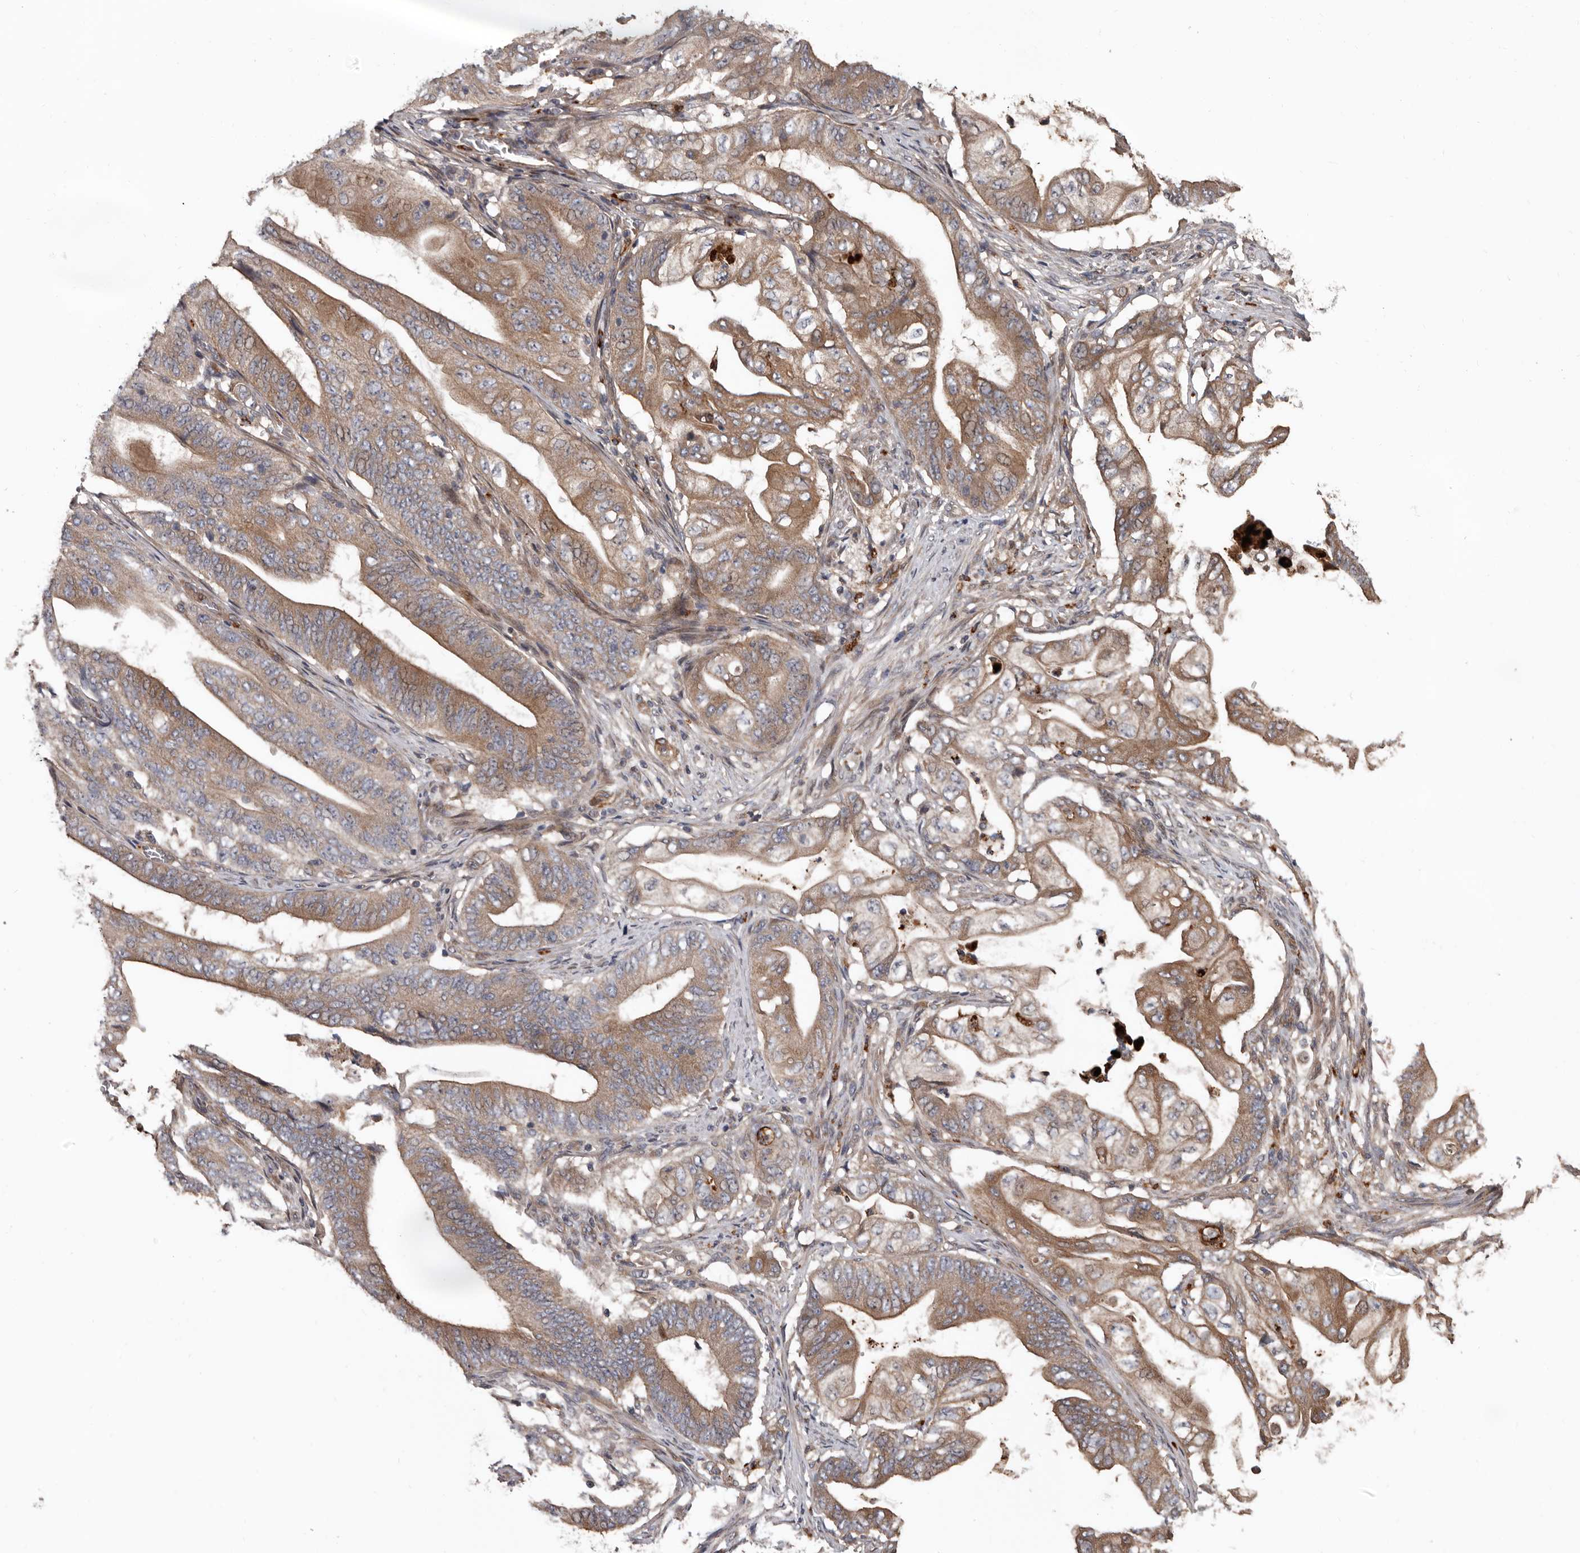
{"staining": {"intensity": "moderate", "quantity": ">75%", "location": "cytoplasmic/membranous"}, "tissue": "stomach cancer", "cell_type": "Tumor cells", "image_type": "cancer", "snomed": [{"axis": "morphology", "description": "Adenocarcinoma, NOS"}, {"axis": "topography", "description": "Stomach"}], "caption": "Protein analysis of adenocarcinoma (stomach) tissue reveals moderate cytoplasmic/membranous staining in approximately >75% of tumor cells. (IHC, brightfield microscopy, high magnification).", "gene": "ARHGEF5", "patient": {"sex": "female", "age": 73}}